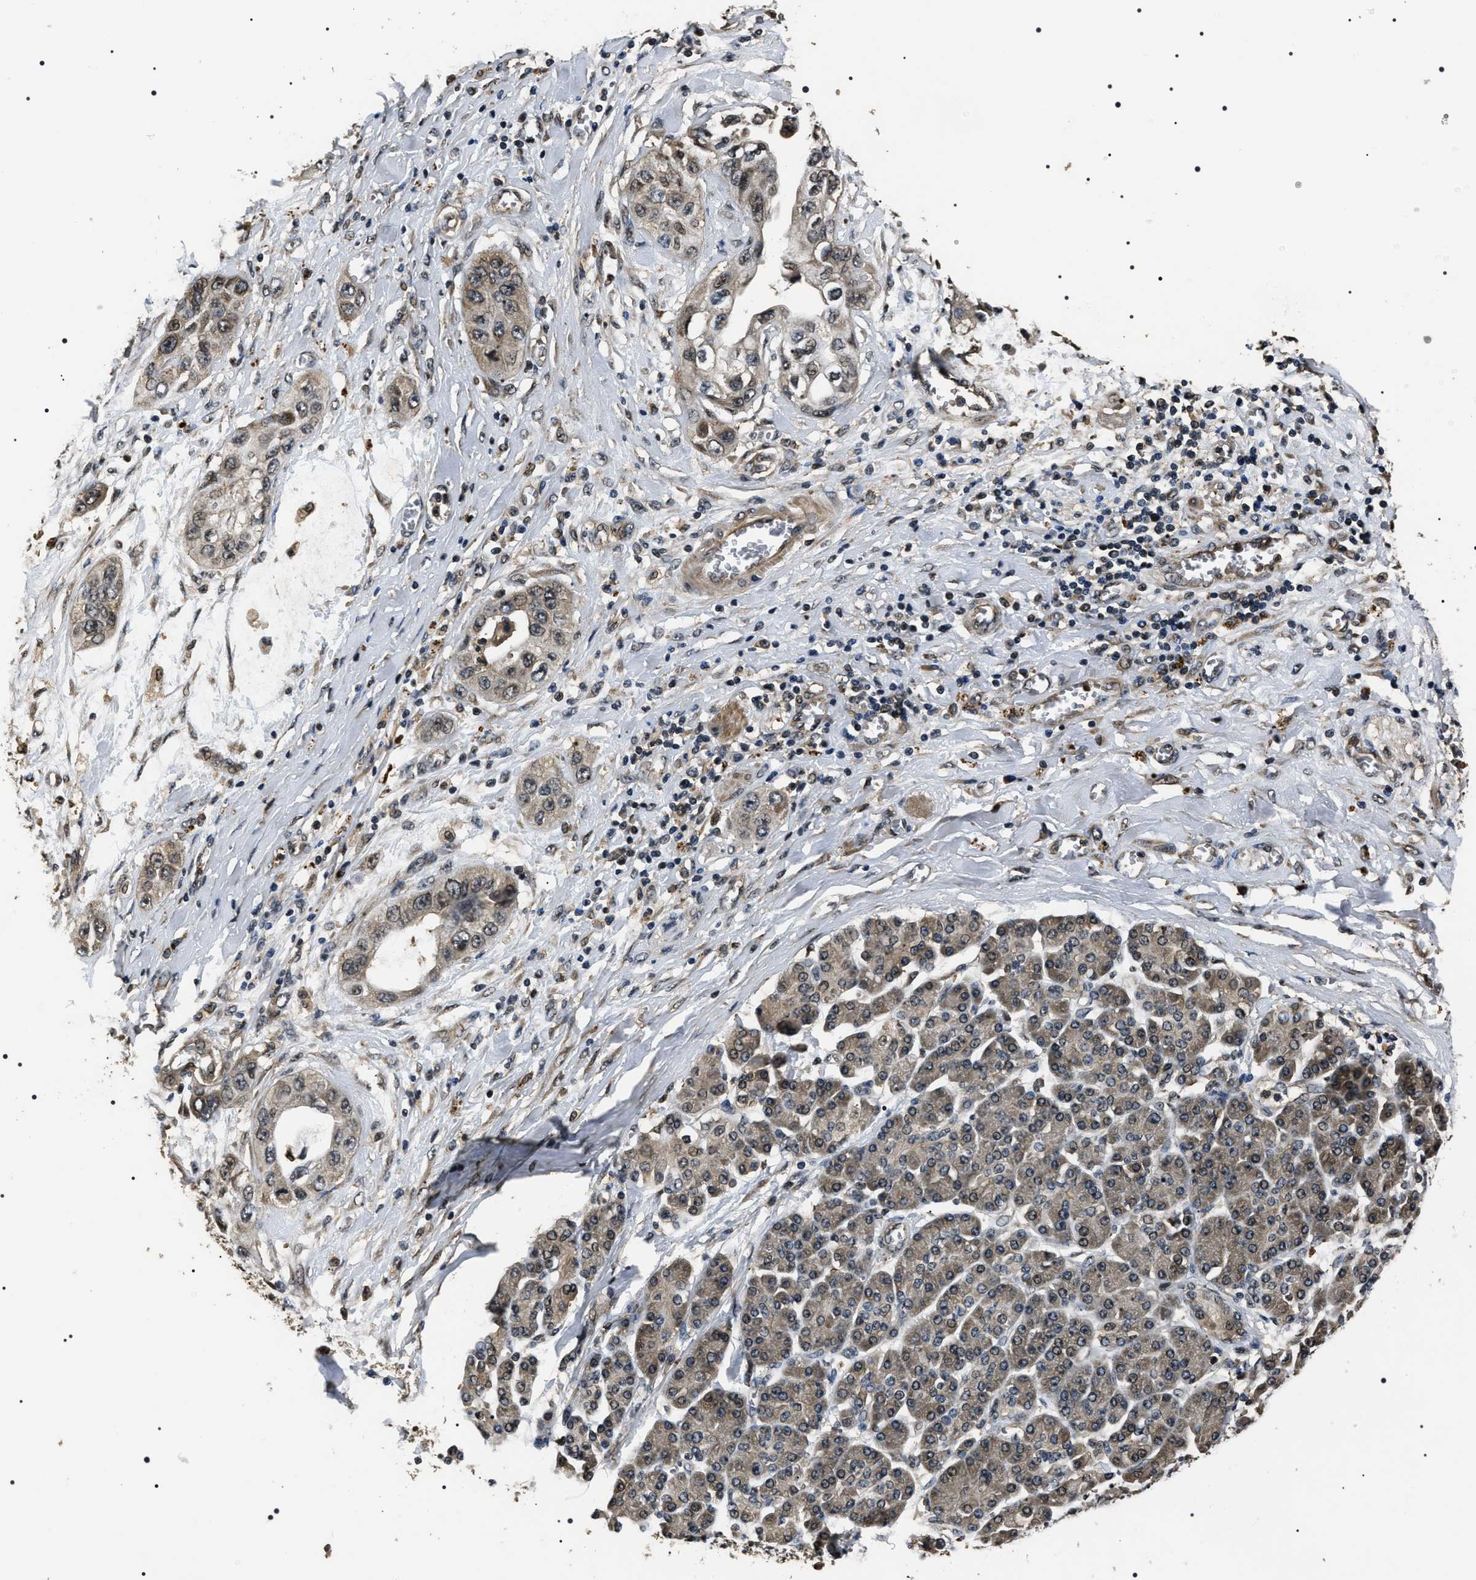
{"staining": {"intensity": "weak", "quantity": "25%-75%", "location": "nuclear"}, "tissue": "pancreatic cancer", "cell_type": "Tumor cells", "image_type": "cancer", "snomed": [{"axis": "morphology", "description": "Adenocarcinoma, NOS"}, {"axis": "topography", "description": "Pancreas"}], "caption": "Pancreatic cancer (adenocarcinoma) stained for a protein (brown) demonstrates weak nuclear positive expression in approximately 25%-75% of tumor cells.", "gene": "ARHGAP22", "patient": {"sex": "female", "age": 70}}